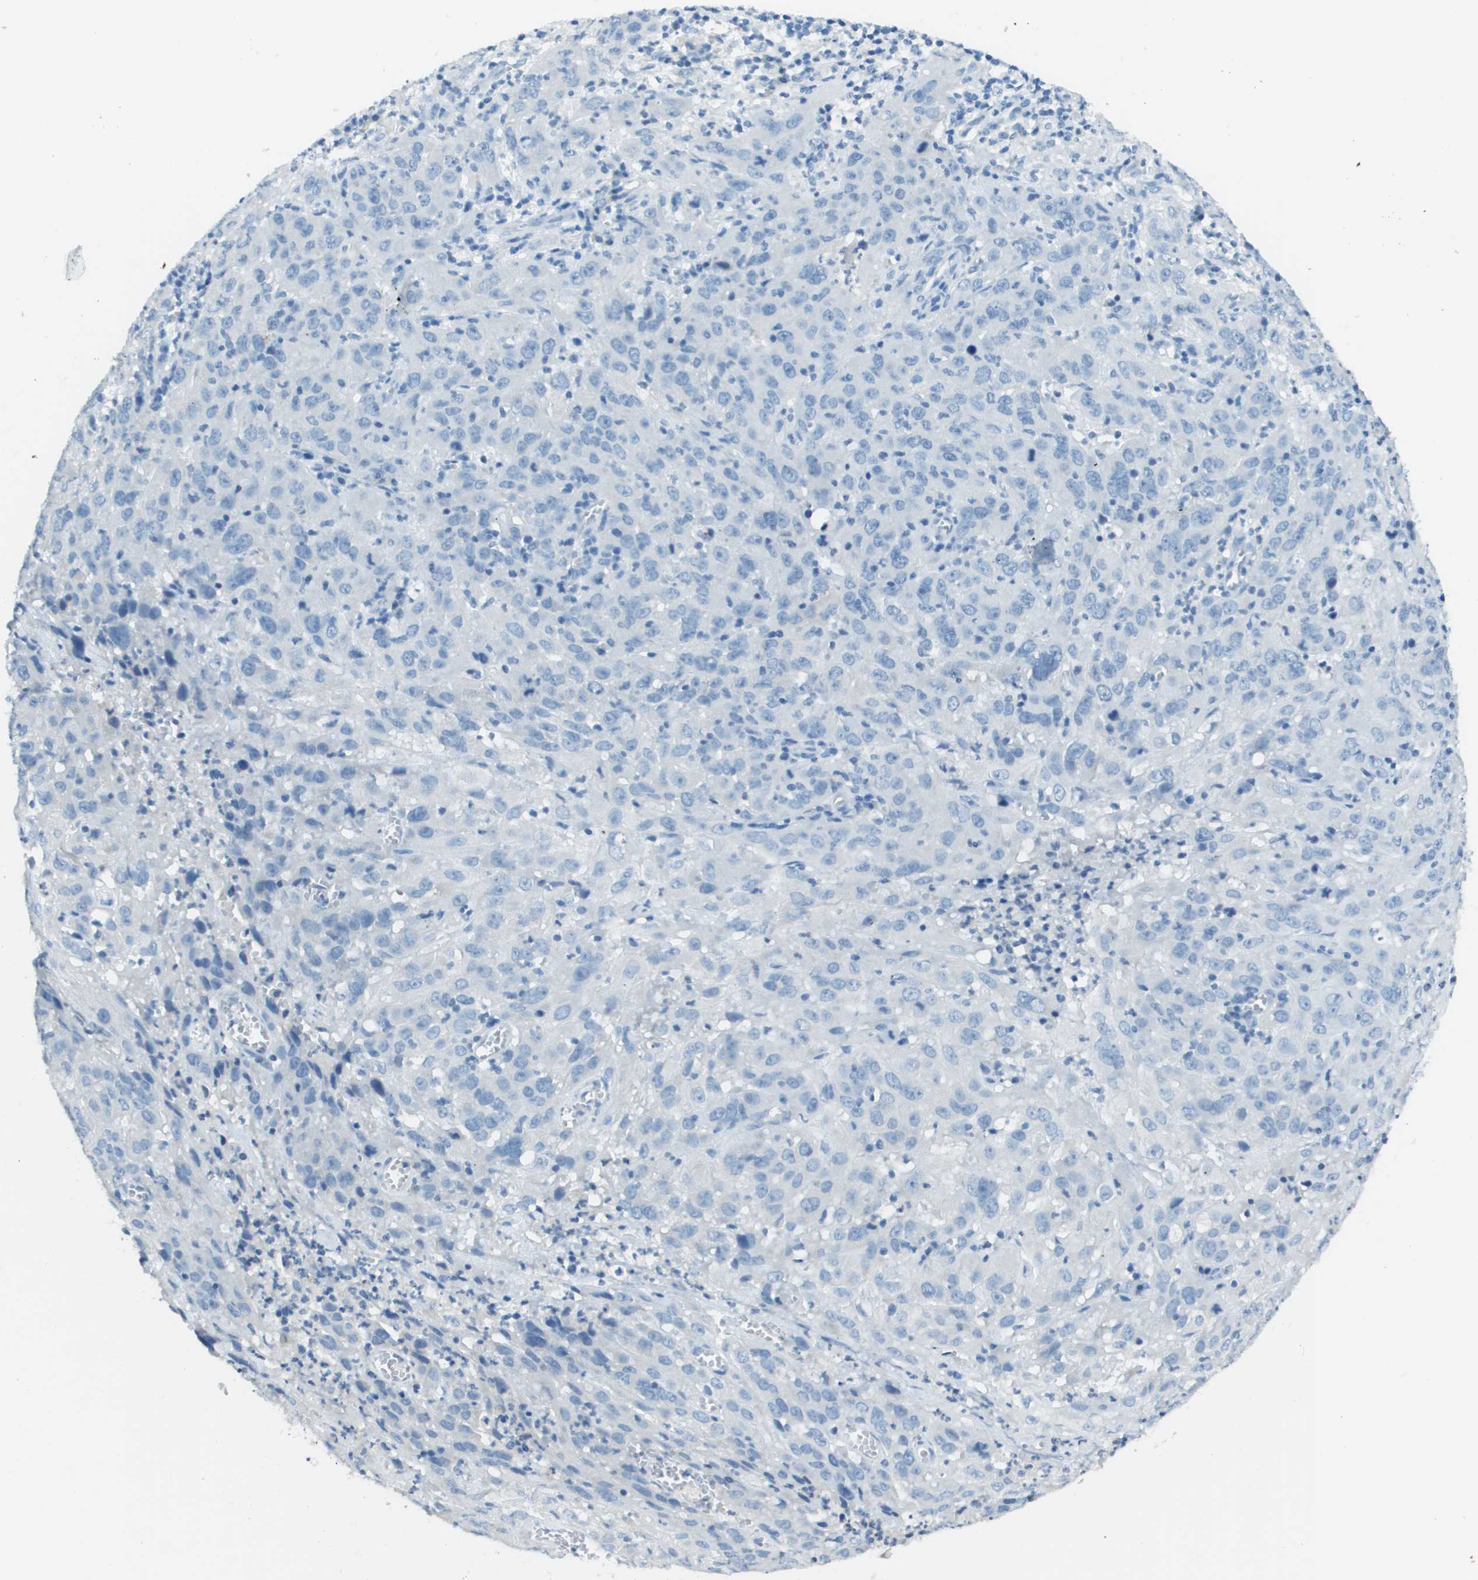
{"staining": {"intensity": "negative", "quantity": "none", "location": "none"}, "tissue": "cervical cancer", "cell_type": "Tumor cells", "image_type": "cancer", "snomed": [{"axis": "morphology", "description": "Squamous cell carcinoma, NOS"}, {"axis": "topography", "description": "Cervix"}], "caption": "This image is of cervical cancer stained with IHC to label a protein in brown with the nuclei are counter-stained blue. There is no staining in tumor cells. (DAB immunohistochemistry (IHC) with hematoxylin counter stain).", "gene": "PTGDR2", "patient": {"sex": "female", "age": 32}}